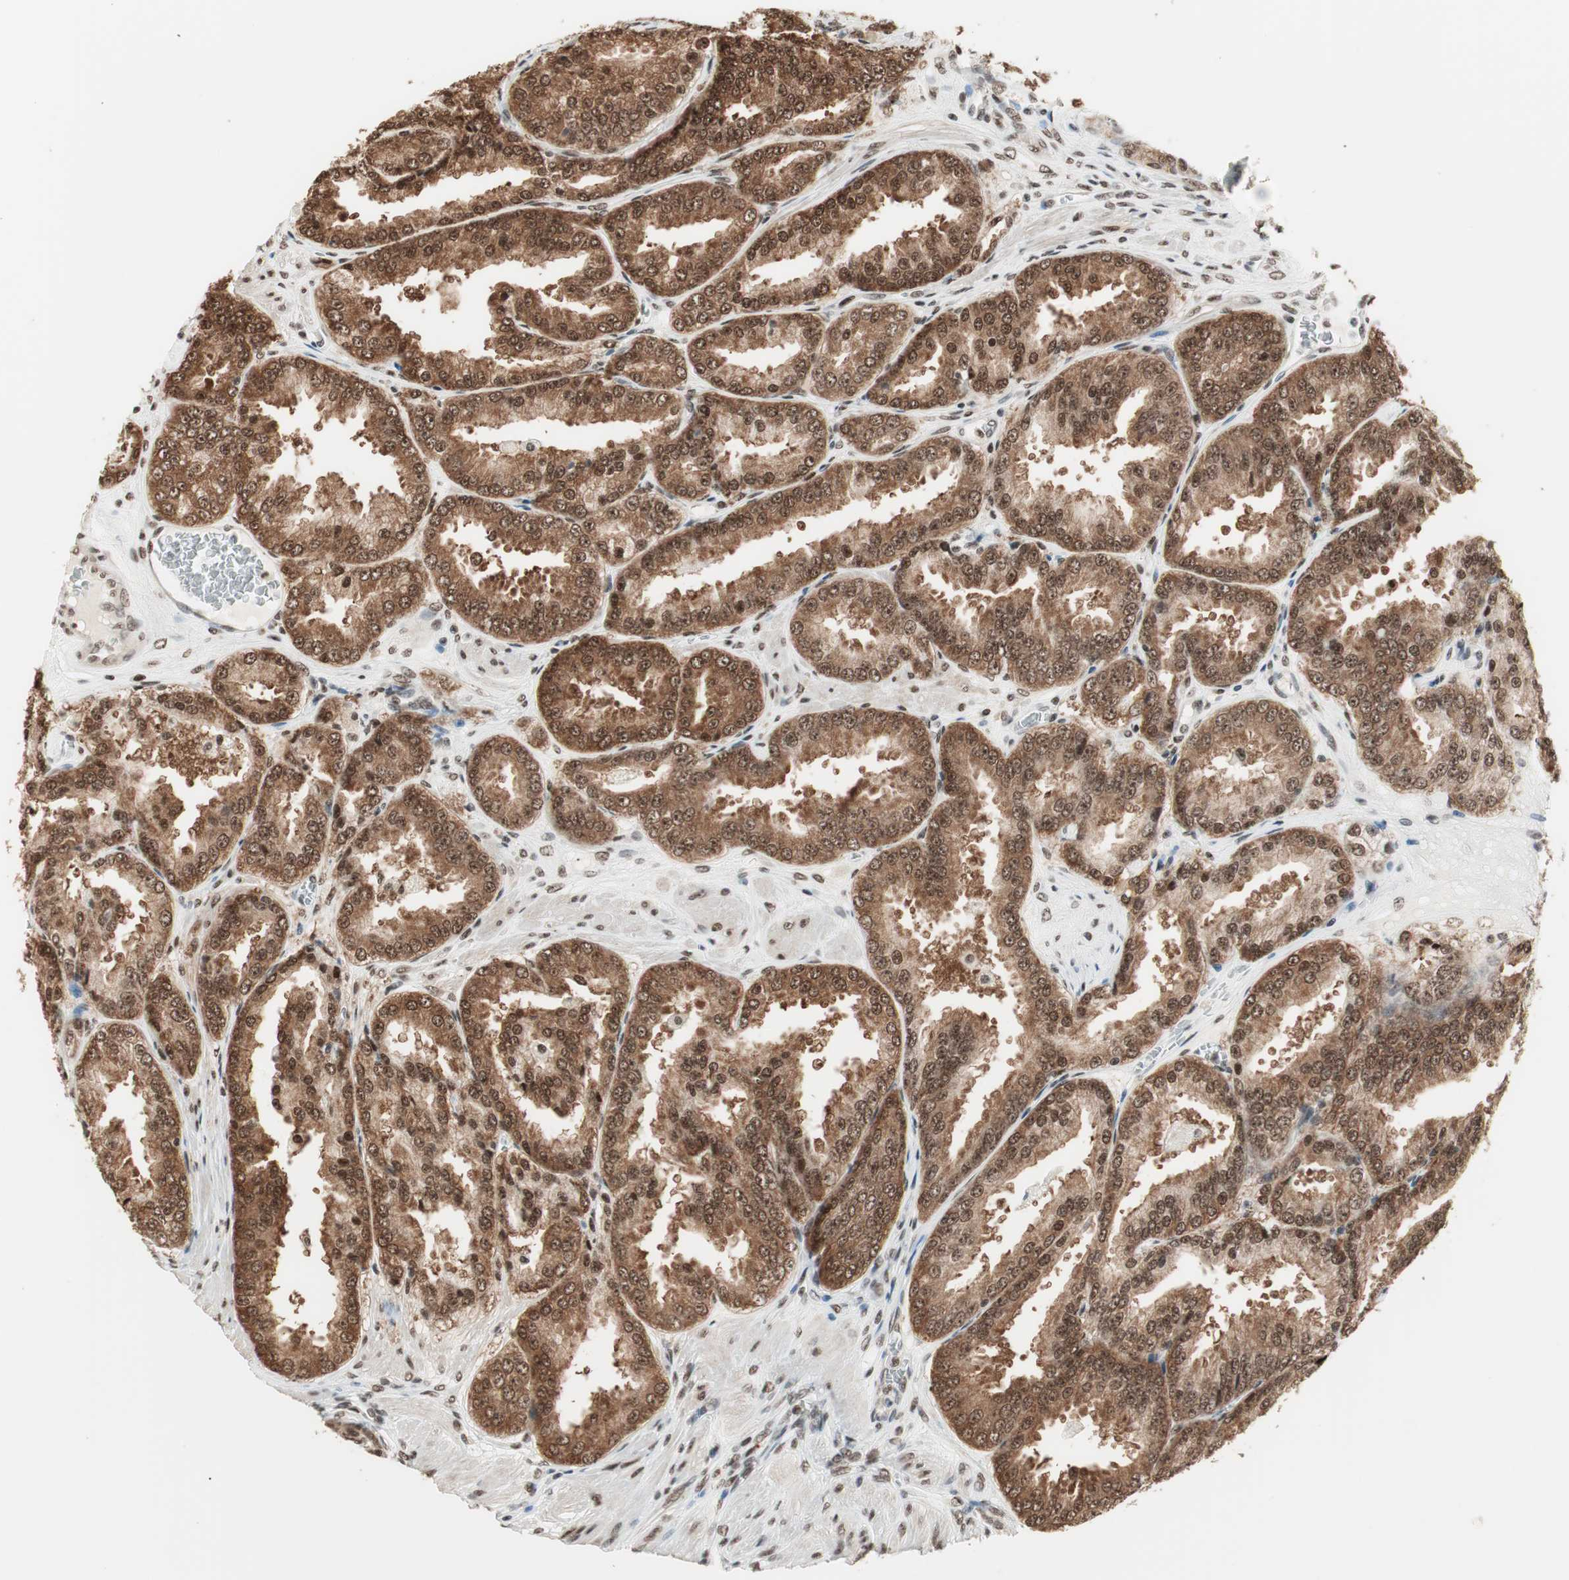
{"staining": {"intensity": "moderate", "quantity": ">75%", "location": "cytoplasmic/membranous,nuclear"}, "tissue": "prostate cancer", "cell_type": "Tumor cells", "image_type": "cancer", "snomed": [{"axis": "morphology", "description": "Adenocarcinoma, High grade"}, {"axis": "topography", "description": "Prostate"}], "caption": "The immunohistochemical stain highlights moderate cytoplasmic/membranous and nuclear expression in tumor cells of prostate cancer tissue. The protein is stained brown, and the nuclei are stained in blue (DAB IHC with brightfield microscopy, high magnification).", "gene": "SMARCE1", "patient": {"sex": "male", "age": 61}}